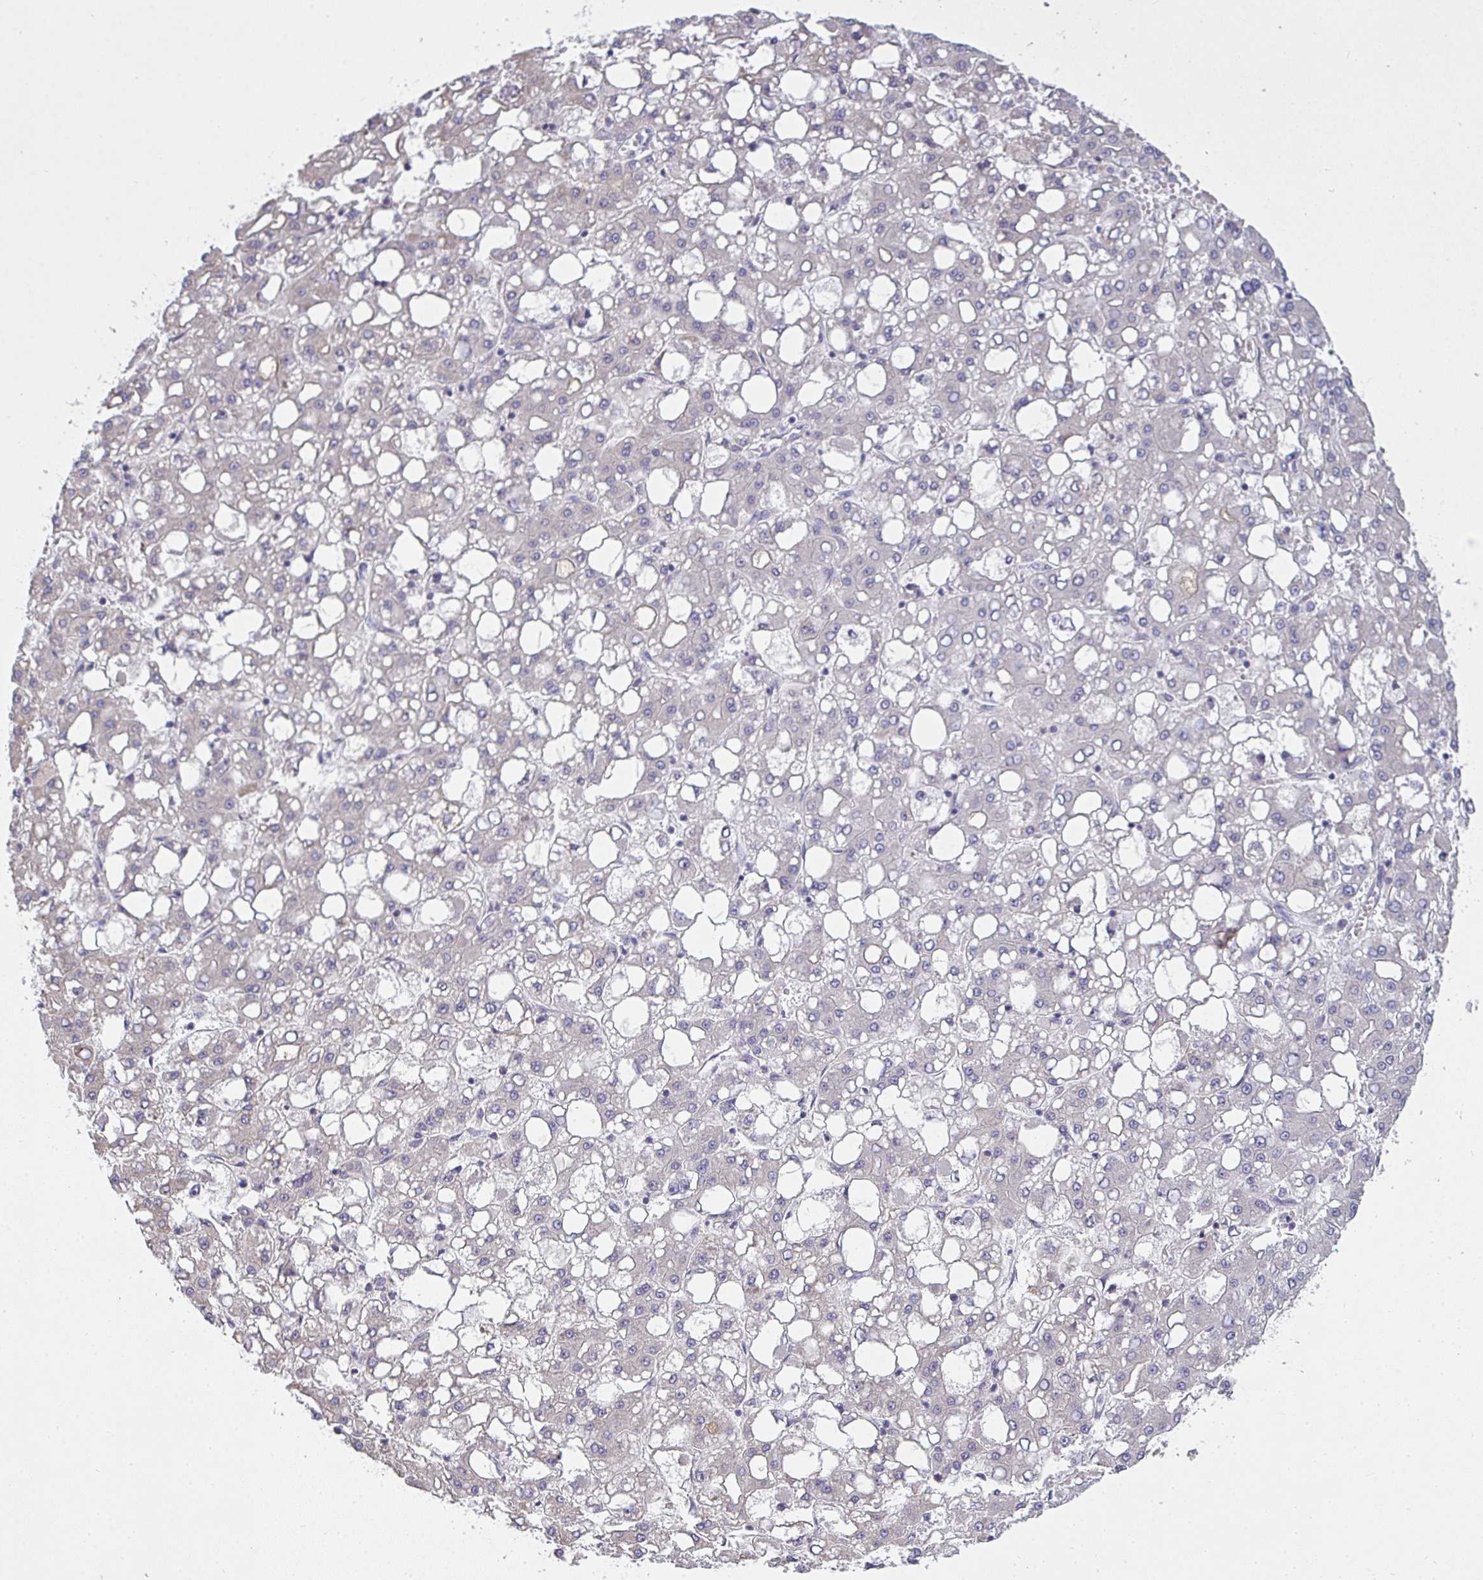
{"staining": {"intensity": "negative", "quantity": "none", "location": "none"}, "tissue": "liver cancer", "cell_type": "Tumor cells", "image_type": "cancer", "snomed": [{"axis": "morphology", "description": "Carcinoma, Hepatocellular, NOS"}, {"axis": "topography", "description": "Liver"}], "caption": "Immunohistochemistry of human hepatocellular carcinoma (liver) displays no staining in tumor cells.", "gene": "GSDMB", "patient": {"sex": "male", "age": 65}}